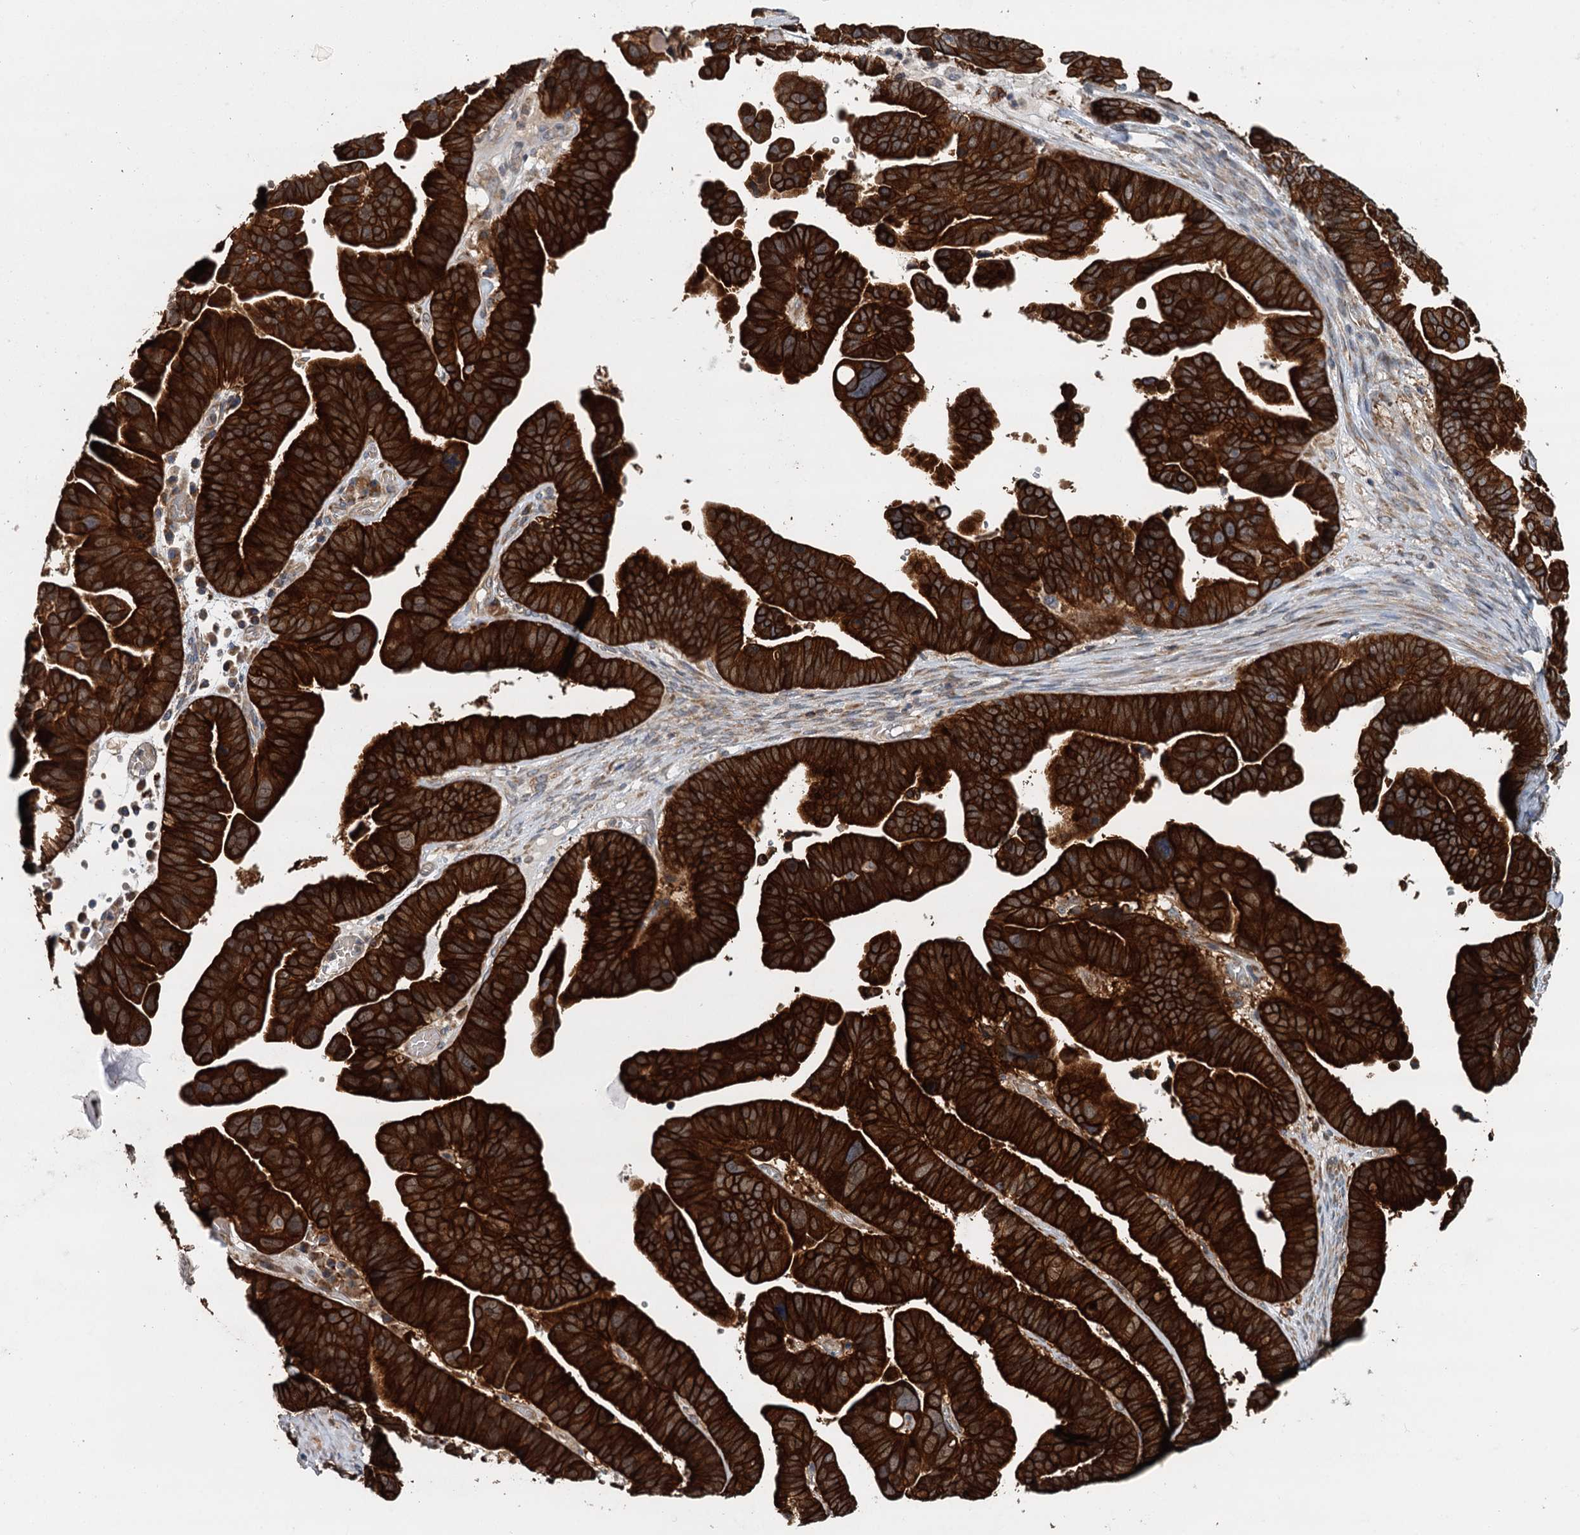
{"staining": {"intensity": "strong", "quantity": ">75%", "location": "cytoplasmic/membranous"}, "tissue": "ovarian cancer", "cell_type": "Tumor cells", "image_type": "cancer", "snomed": [{"axis": "morphology", "description": "Cystadenocarcinoma, serous, NOS"}, {"axis": "topography", "description": "Ovary"}], "caption": "Immunohistochemistry of serous cystadenocarcinoma (ovarian) exhibits high levels of strong cytoplasmic/membranous positivity in approximately >75% of tumor cells. (Stains: DAB (3,3'-diaminobenzidine) in brown, nuclei in blue, Microscopy: brightfield microscopy at high magnification).", "gene": "LRRK2", "patient": {"sex": "female", "age": 56}}